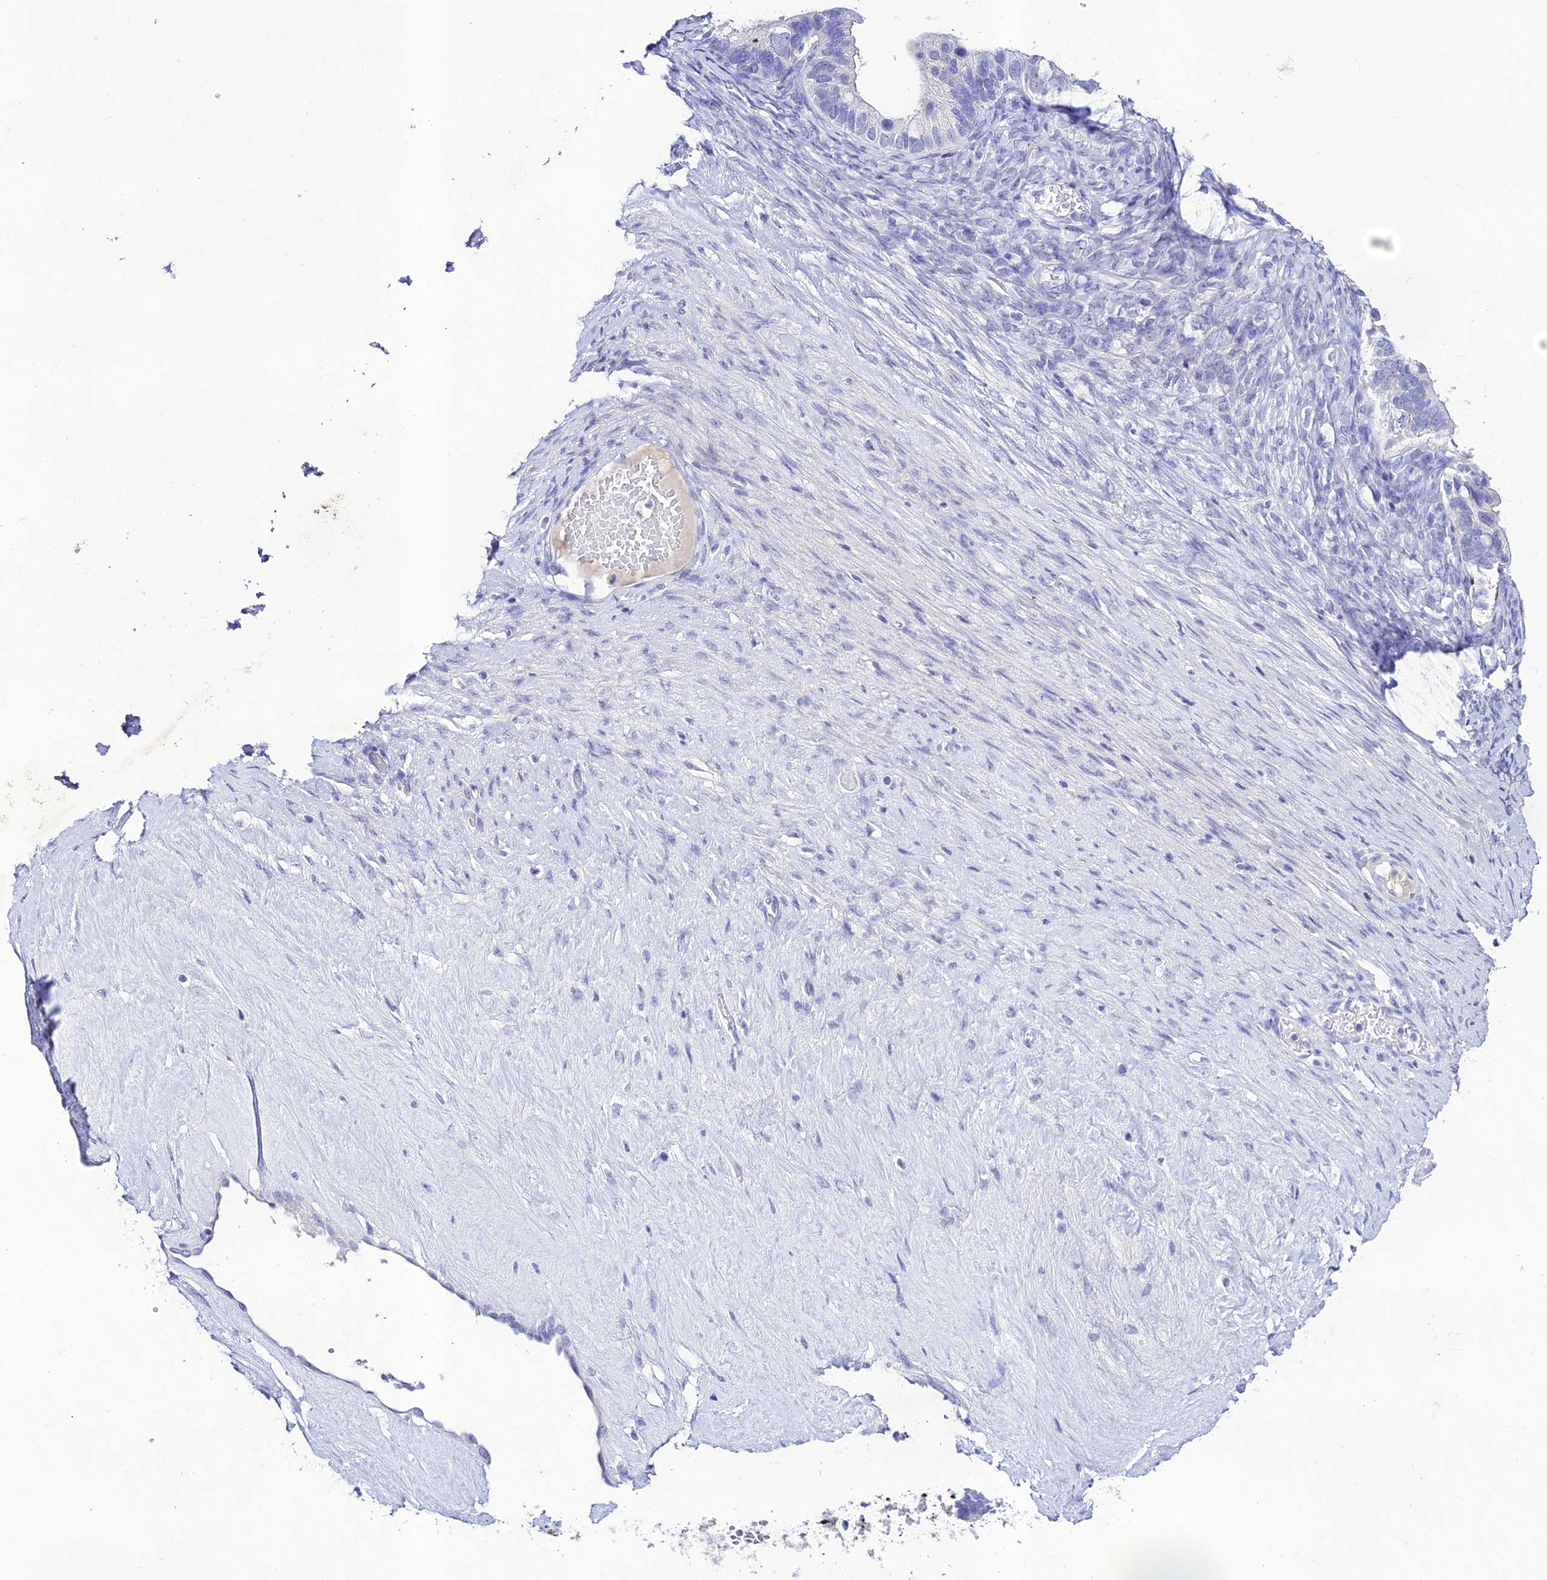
{"staining": {"intensity": "negative", "quantity": "none", "location": "none"}, "tissue": "ovarian cancer", "cell_type": "Tumor cells", "image_type": "cancer", "snomed": [{"axis": "morphology", "description": "Cystadenocarcinoma, serous, NOS"}, {"axis": "topography", "description": "Ovary"}], "caption": "An image of ovarian serous cystadenocarcinoma stained for a protein displays no brown staining in tumor cells. (DAB (3,3'-diaminobenzidine) IHC, high magnification).", "gene": "NLRP6", "patient": {"sex": "female", "age": 56}}